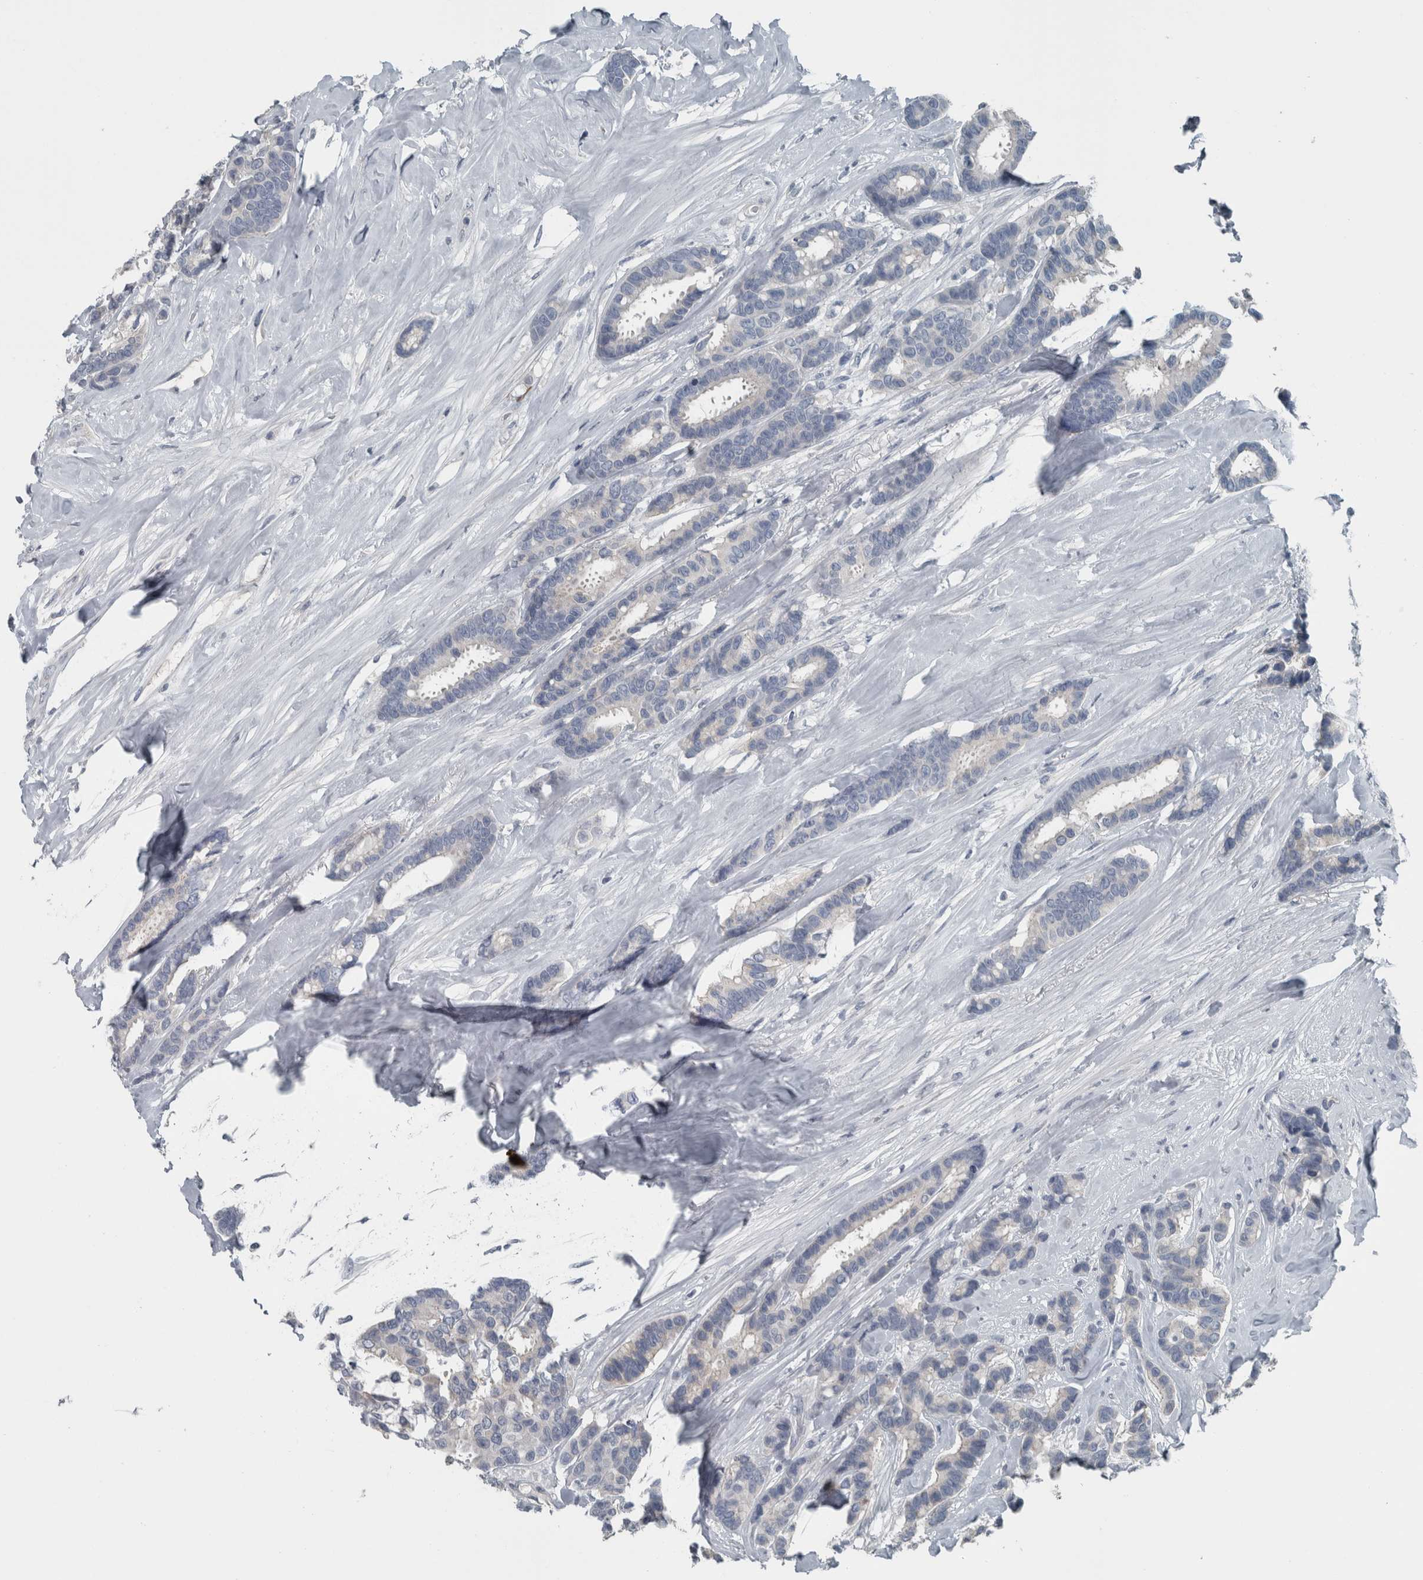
{"staining": {"intensity": "negative", "quantity": "none", "location": "none"}, "tissue": "breast cancer", "cell_type": "Tumor cells", "image_type": "cancer", "snomed": [{"axis": "morphology", "description": "Duct carcinoma"}, {"axis": "topography", "description": "Breast"}], "caption": "Immunohistochemistry (IHC) photomicrograph of human breast cancer stained for a protein (brown), which reveals no expression in tumor cells.", "gene": "KRT20", "patient": {"sex": "female", "age": 87}}